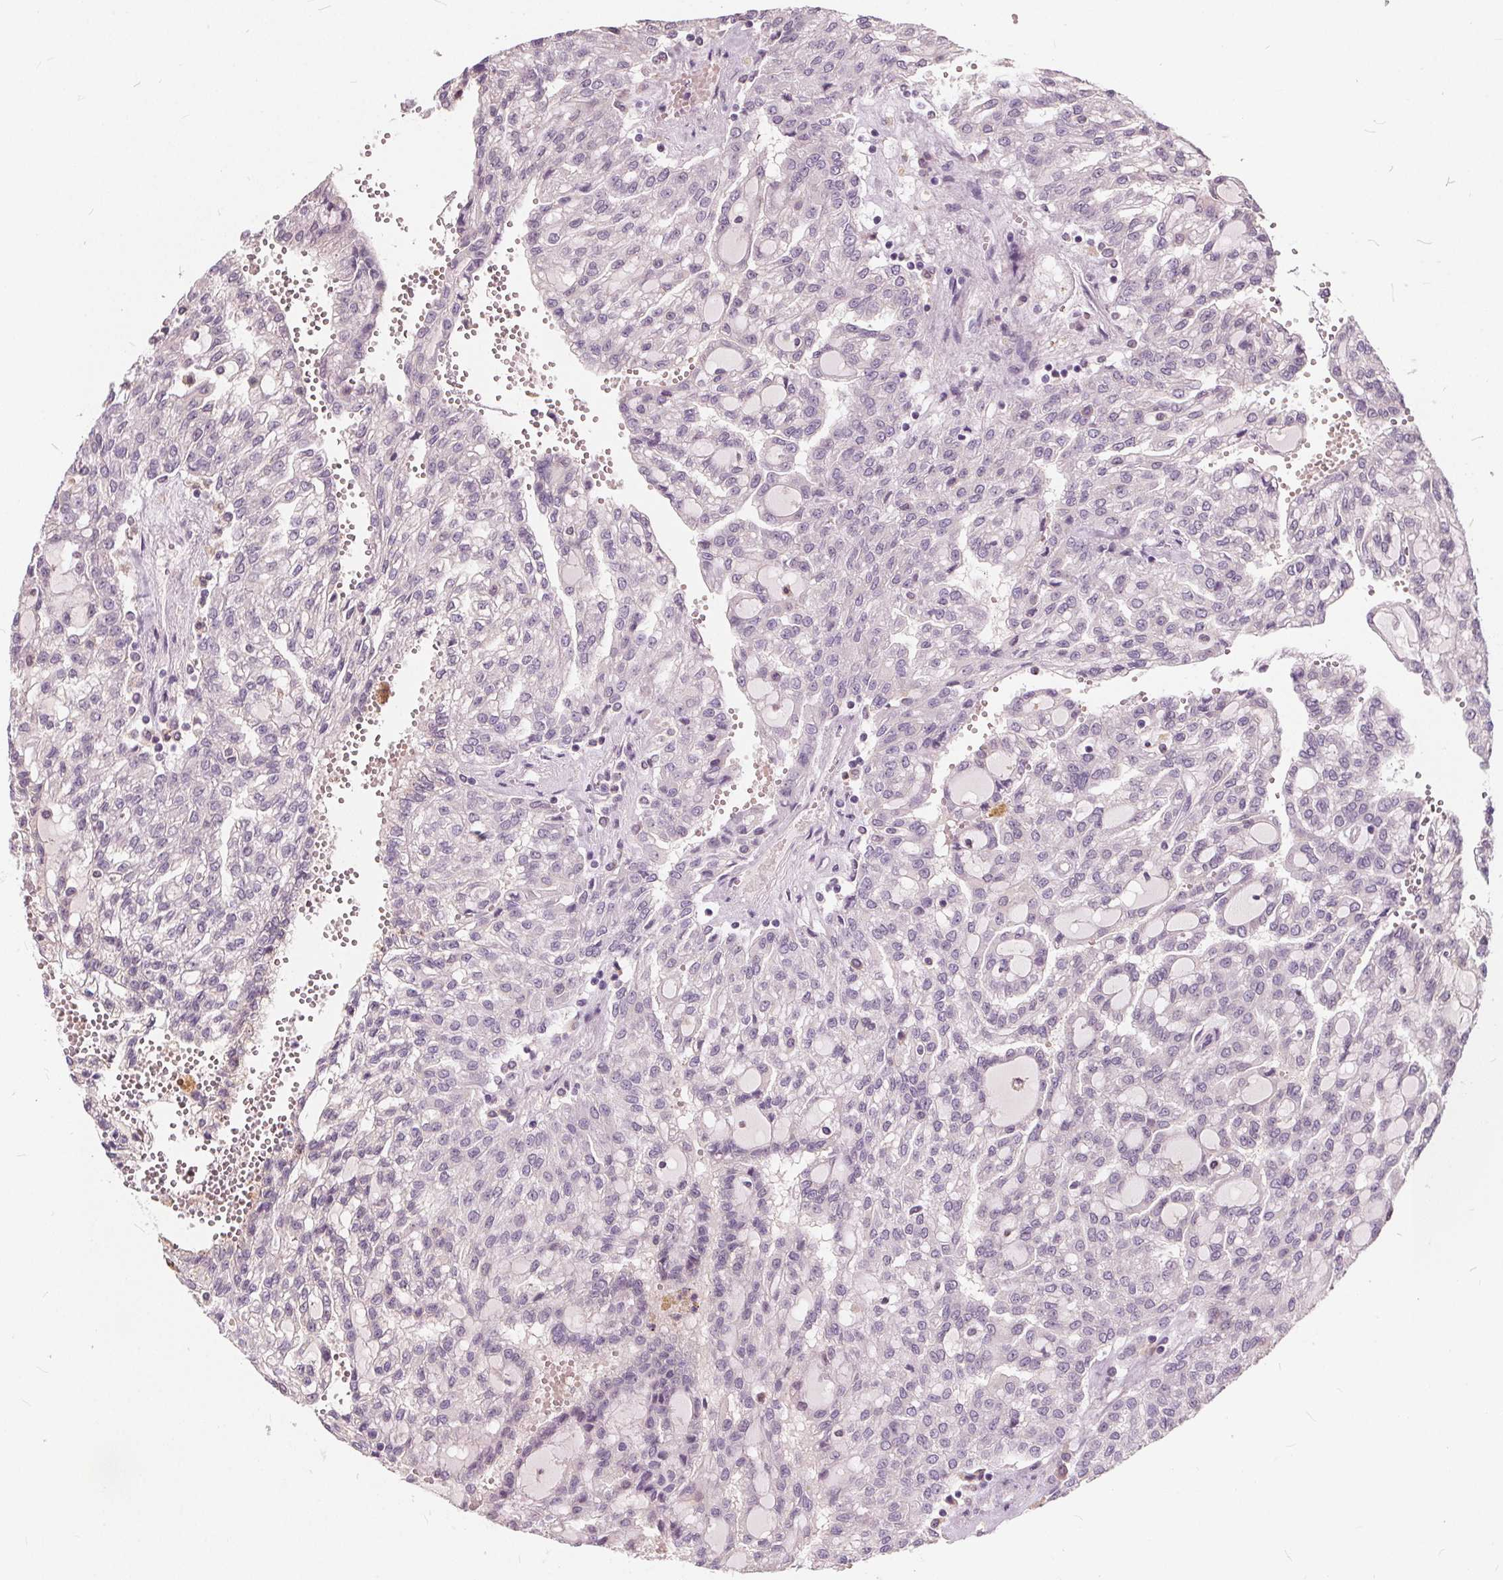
{"staining": {"intensity": "negative", "quantity": "none", "location": "none"}, "tissue": "renal cancer", "cell_type": "Tumor cells", "image_type": "cancer", "snomed": [{"axis": "morphology", "description": "Adenocarcinoma, NOS"}, {"axis": "topography", "description": "Kidney"}], "caption": "Immunohistochemistry (IHC) histopathology image of adenocarcinoma (renal) stained for a protein (brown), which exhibits no positivity in tumor cells.", "gene": "HAAO", "patient": {"sex": "male", "age": 63}}